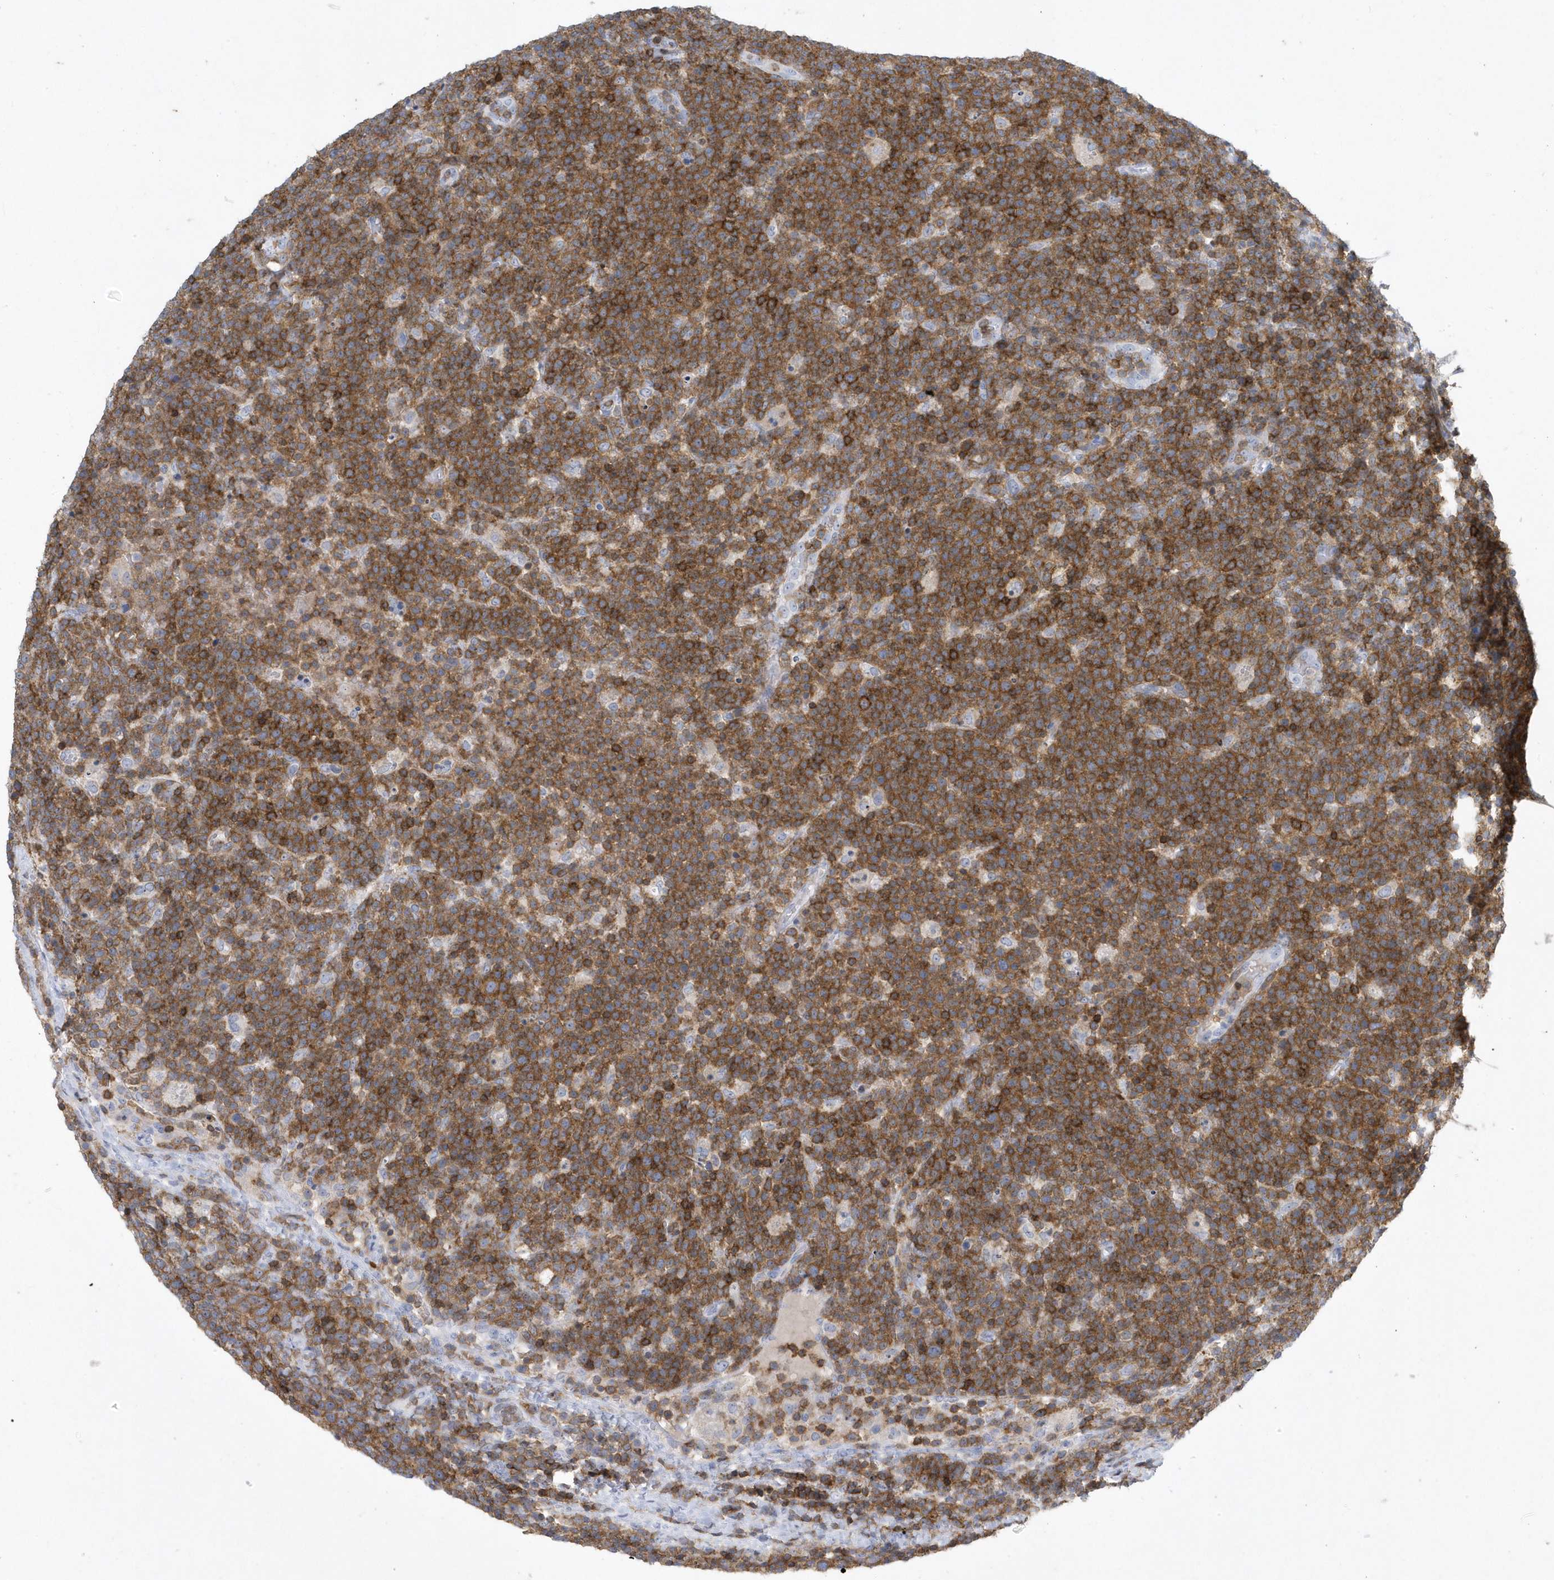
{"staining": {"intensity": "moderate", "quantity": "25%-75%", "location": "cytoplasmic/membranous"}, "tissue": "lymphoma", "cell_type": "Tumor cells", "image_type": "cancer", "snomed": [{"axis": "morphology", "description": "Malignant lymphoma, non-Hodgkin's type, High grade"}, {"axis": "topography", "description": "Lymph node"}], "caption": "Lymphoma stained with a brown dye displays moderate cytoplasmic/membranous positive positivity in approximately 25%-75% of tumor cells.", "gene": "PSD4", "patient": {"sex": "male", "age": 61}}